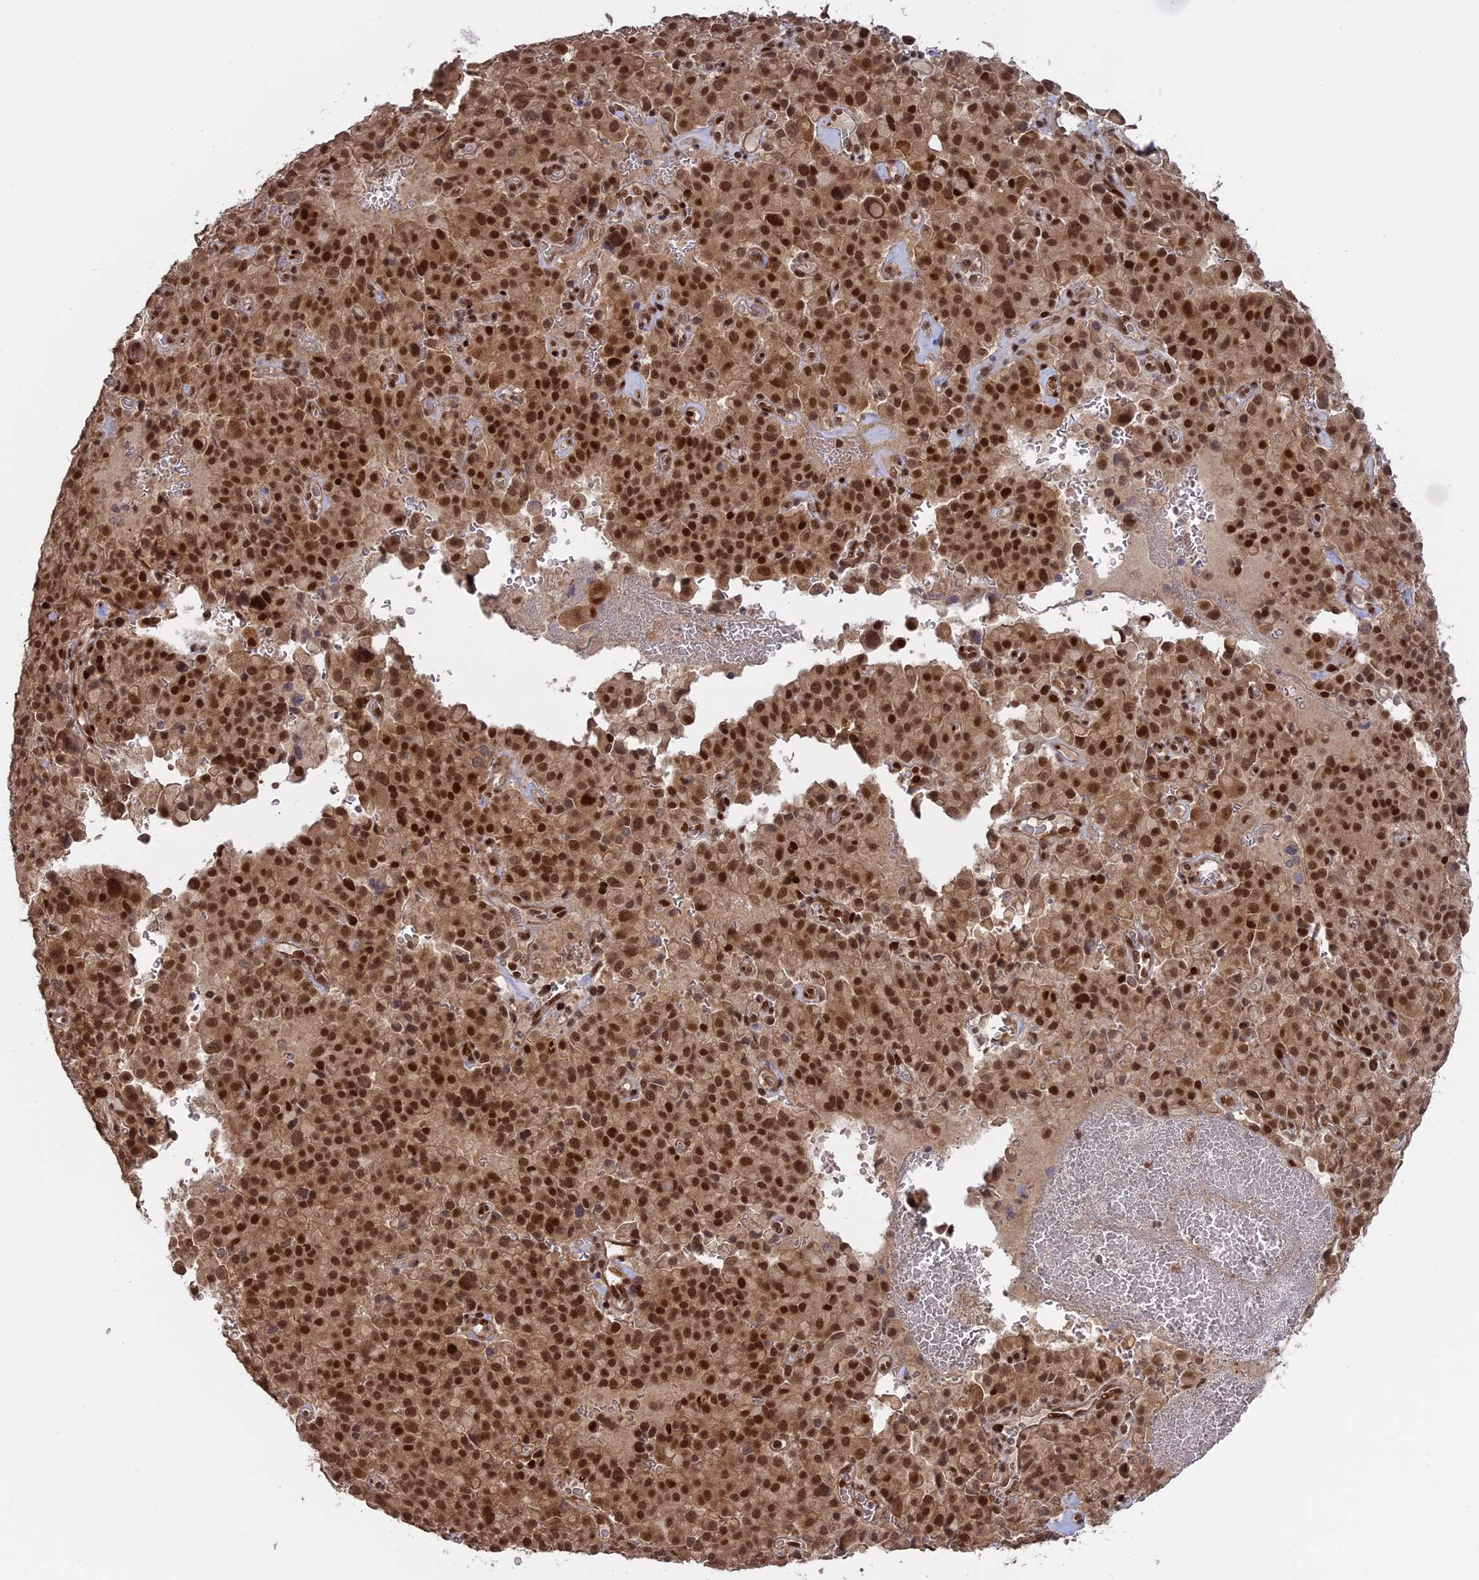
{"staining": {"intensity": "strong", "quantity": ">75%", "location": "nuclear"}, "tissue": "pancreatic cancer", "cell_type": "Tumor cells", "image_type": "cancer", "snomed": [{"axis": "morphology", "description": "Adenocarcinoma, NOS"}, {"axis": "topography", "description": "Pancreas"}], "caption": "The image exhibits a brown stain indicating the presence of a protein in the nuclear of tumor cells in pancreatic cancer.", "gene": "PKIG", "patient": {"sex": "male", "age": 65}}